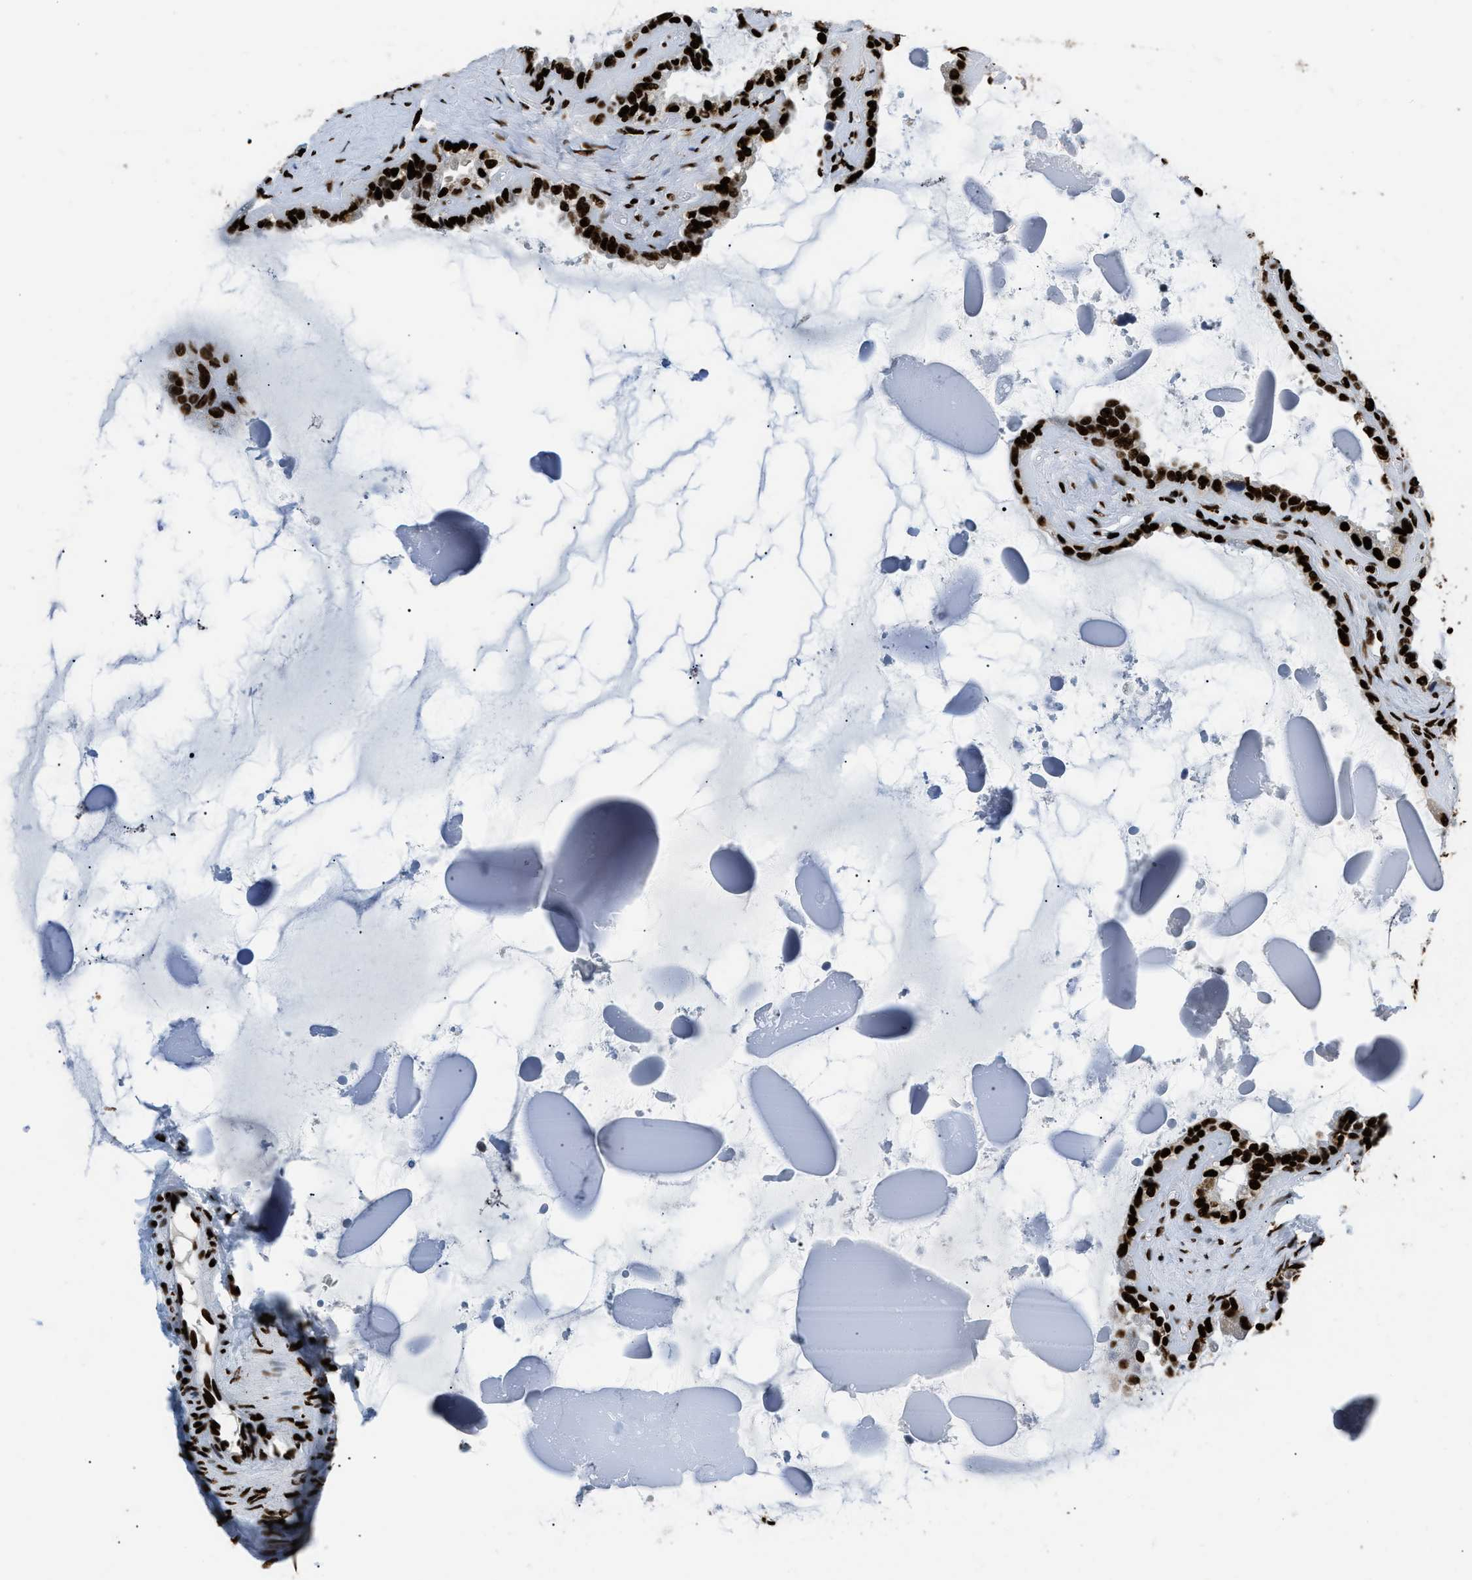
{"staining": {"intensity": "strong", "quantity": ">75%", "location": "nuclear"}, "tissue": "seminal vesicle", "cell_type": "Glandular cells", "image_type": "normal", "snomed": [{"axis": "morphology", "description": "Normal tissue, NOS"}, {"axis": "morphology", "description": "Inflammation, NOS"}, {"axis": "topography", "description": "Urinary bladder"}, {"axis": "topography", "description": "Prostate"}, {"axis": "topography", "description": "Seminal veicle"}], "caption": "Approximately >75% of glandular cells in benign human seminal vesicle demonstrate strong nuclear protein staining as visualized by brown immunohistochemical staining.", "gene": "HNRNPM", "patient": {"sex": "male", "age": 82}}